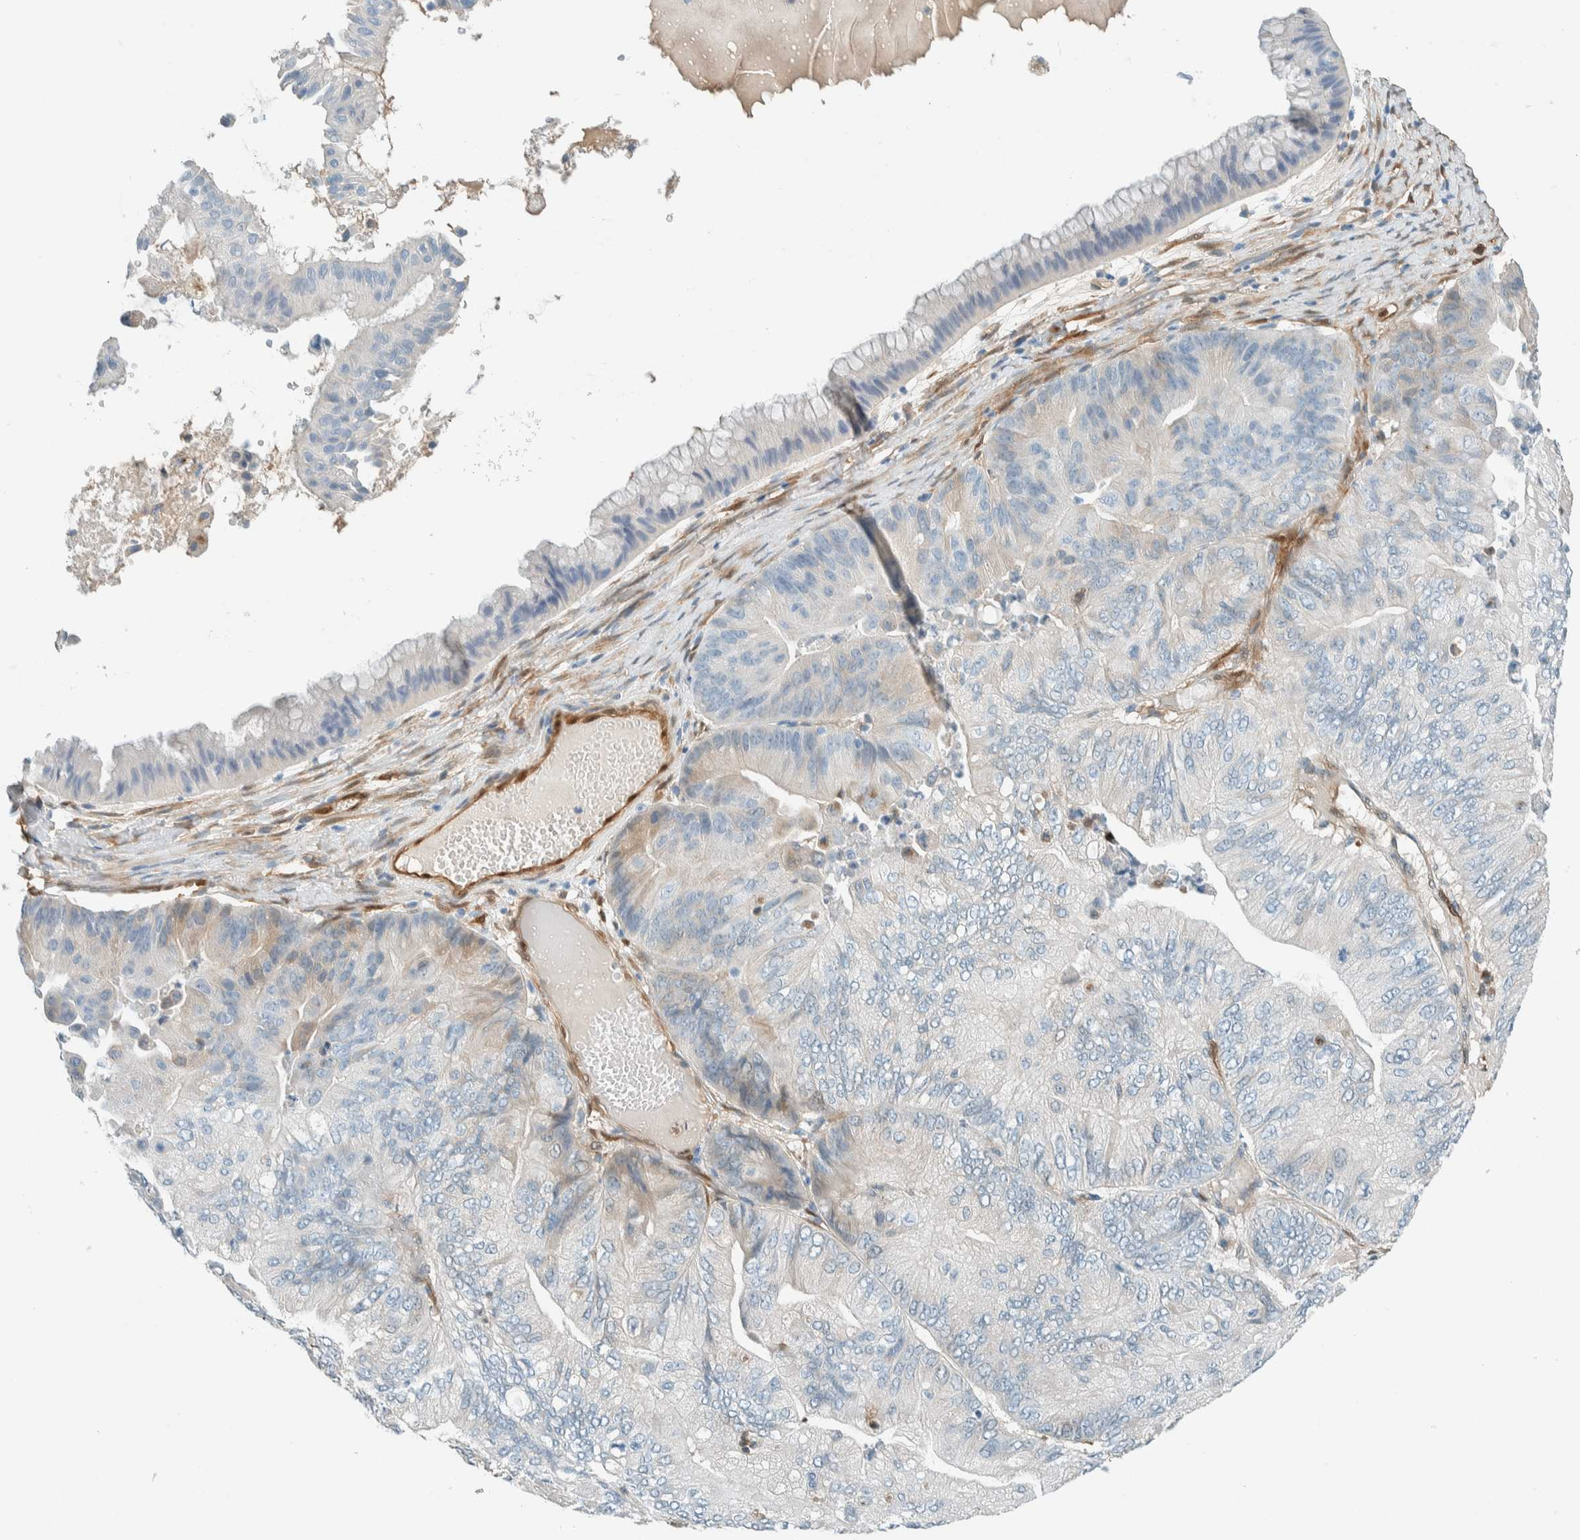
{"staining": {"intensity": "negative", "quantity": "none", "location": "none"}, "tissue": "ovarian cancer", "cell_type": "Tumor cells", "image_type": "cancer", "snomed": [{"axis": "morphology", "description": "Cystadenocarcinoma, mucinous, NOS"}, {"axis": "topography", "description": "Ovary"}], "caption": "An immunohistochemistry histopathology image of ovarian cancer is shown. There is no staining in tumor cells of ovarian cancer.", "gene": "NXN", "patient": {"sex": "female", "age": 61}}